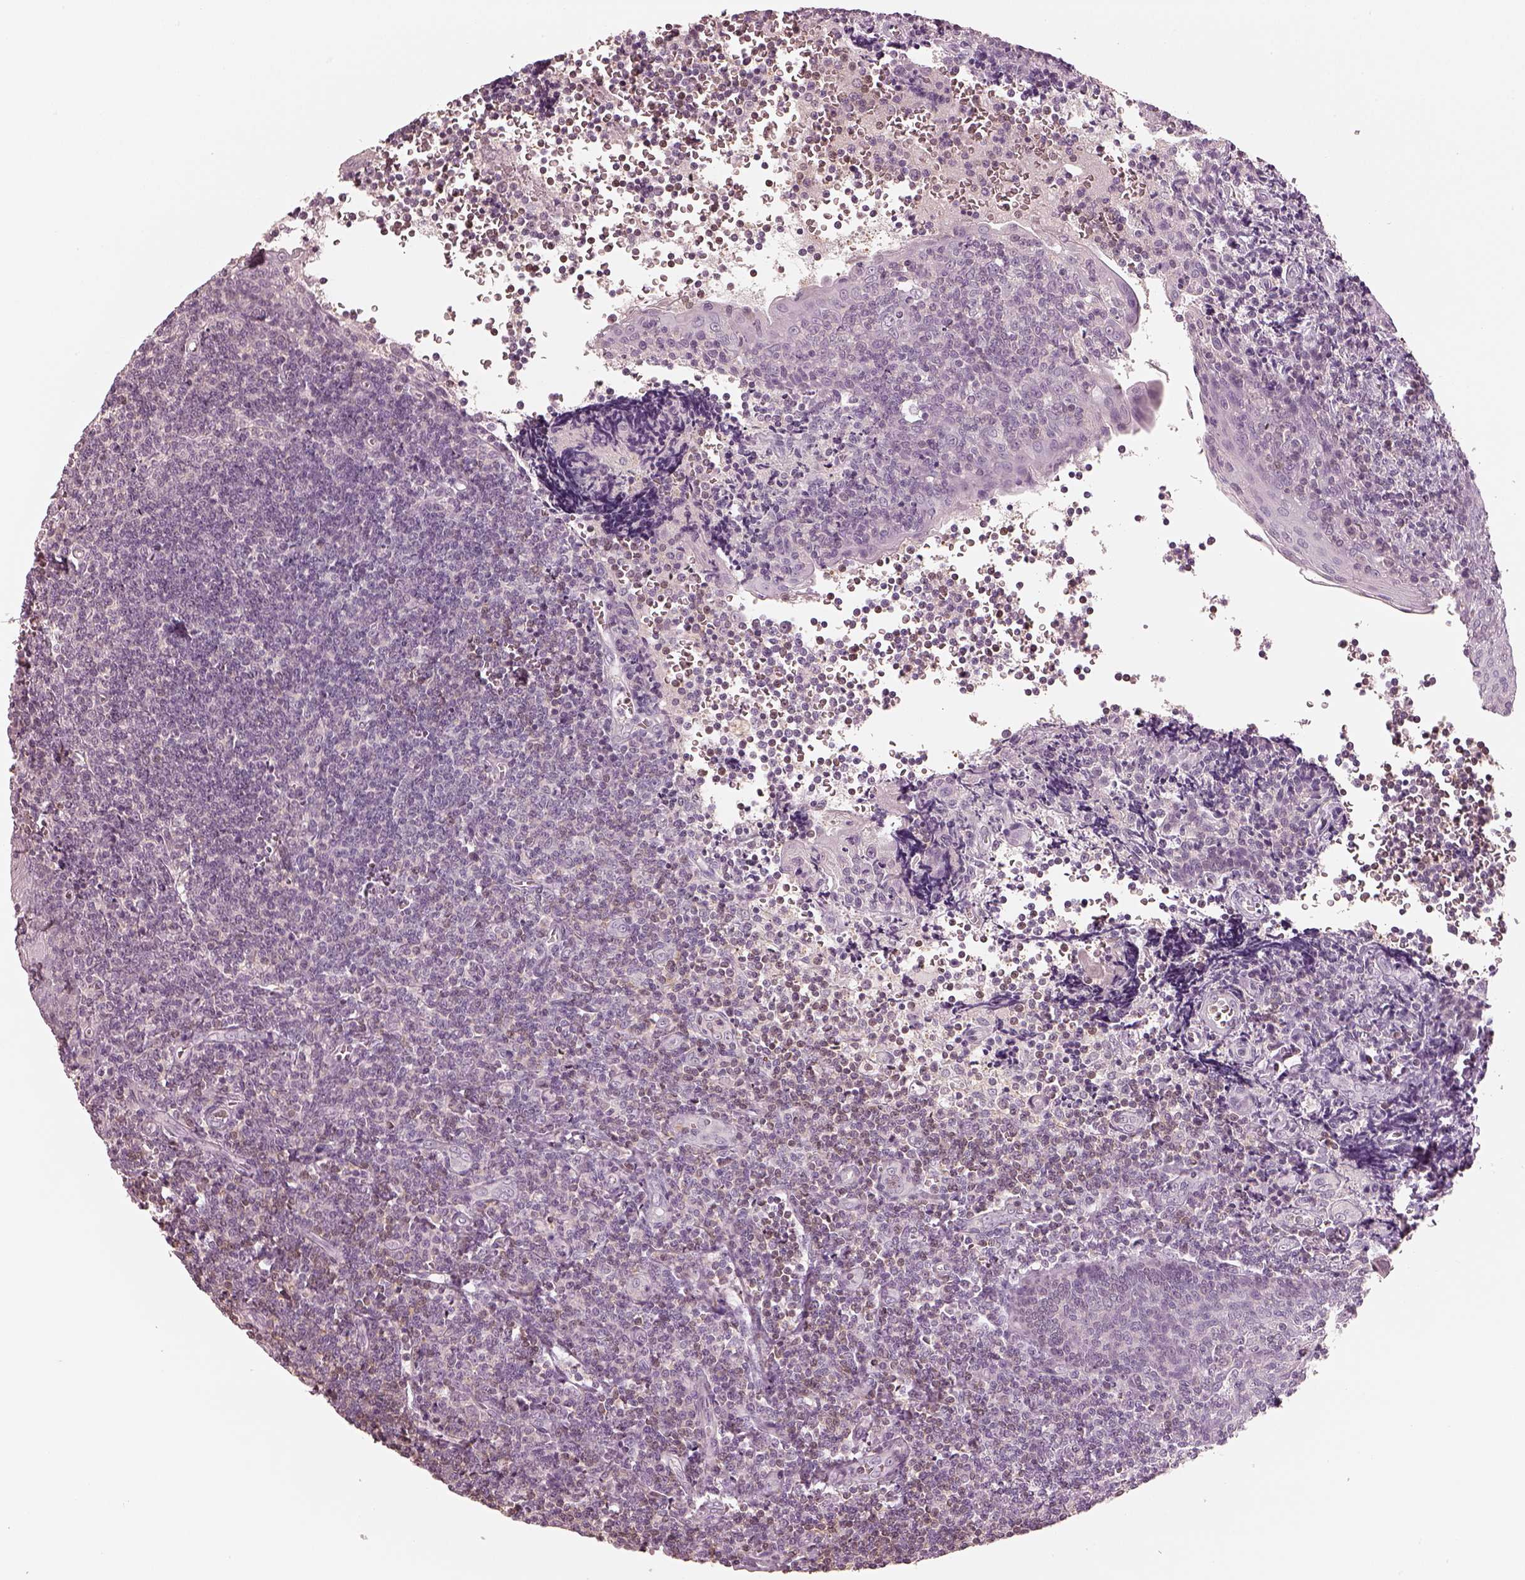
{"staining": {"intensity": "negative", "quantity": "none", "location": "none"}, "tissue": "tonsil", "cell_type": "Germinal center cells", "image_type": "normal", "snomed": [{"axis": "morphology", "description": "Normal tissue, NOS"}, {"axis": "morphology", "description": "Inflammation, NOS"}, {"axis": "topography", "description": "Tonsil"}], "caption": "High magnification brightfield microscopy of normal tonsil stained with DAB (3,3'-diaminobenzidine) (brown) and counterstained with hematoxylin (blue): germinal center cells show no significant positivity. The staining is performed using DAB (3,3'-diaminobenzidine) brown chromogen with nuclei counter-stained in using hematoxylin.", "gene": "EGR4", "patient": {"sex": "female", "age": 31}}